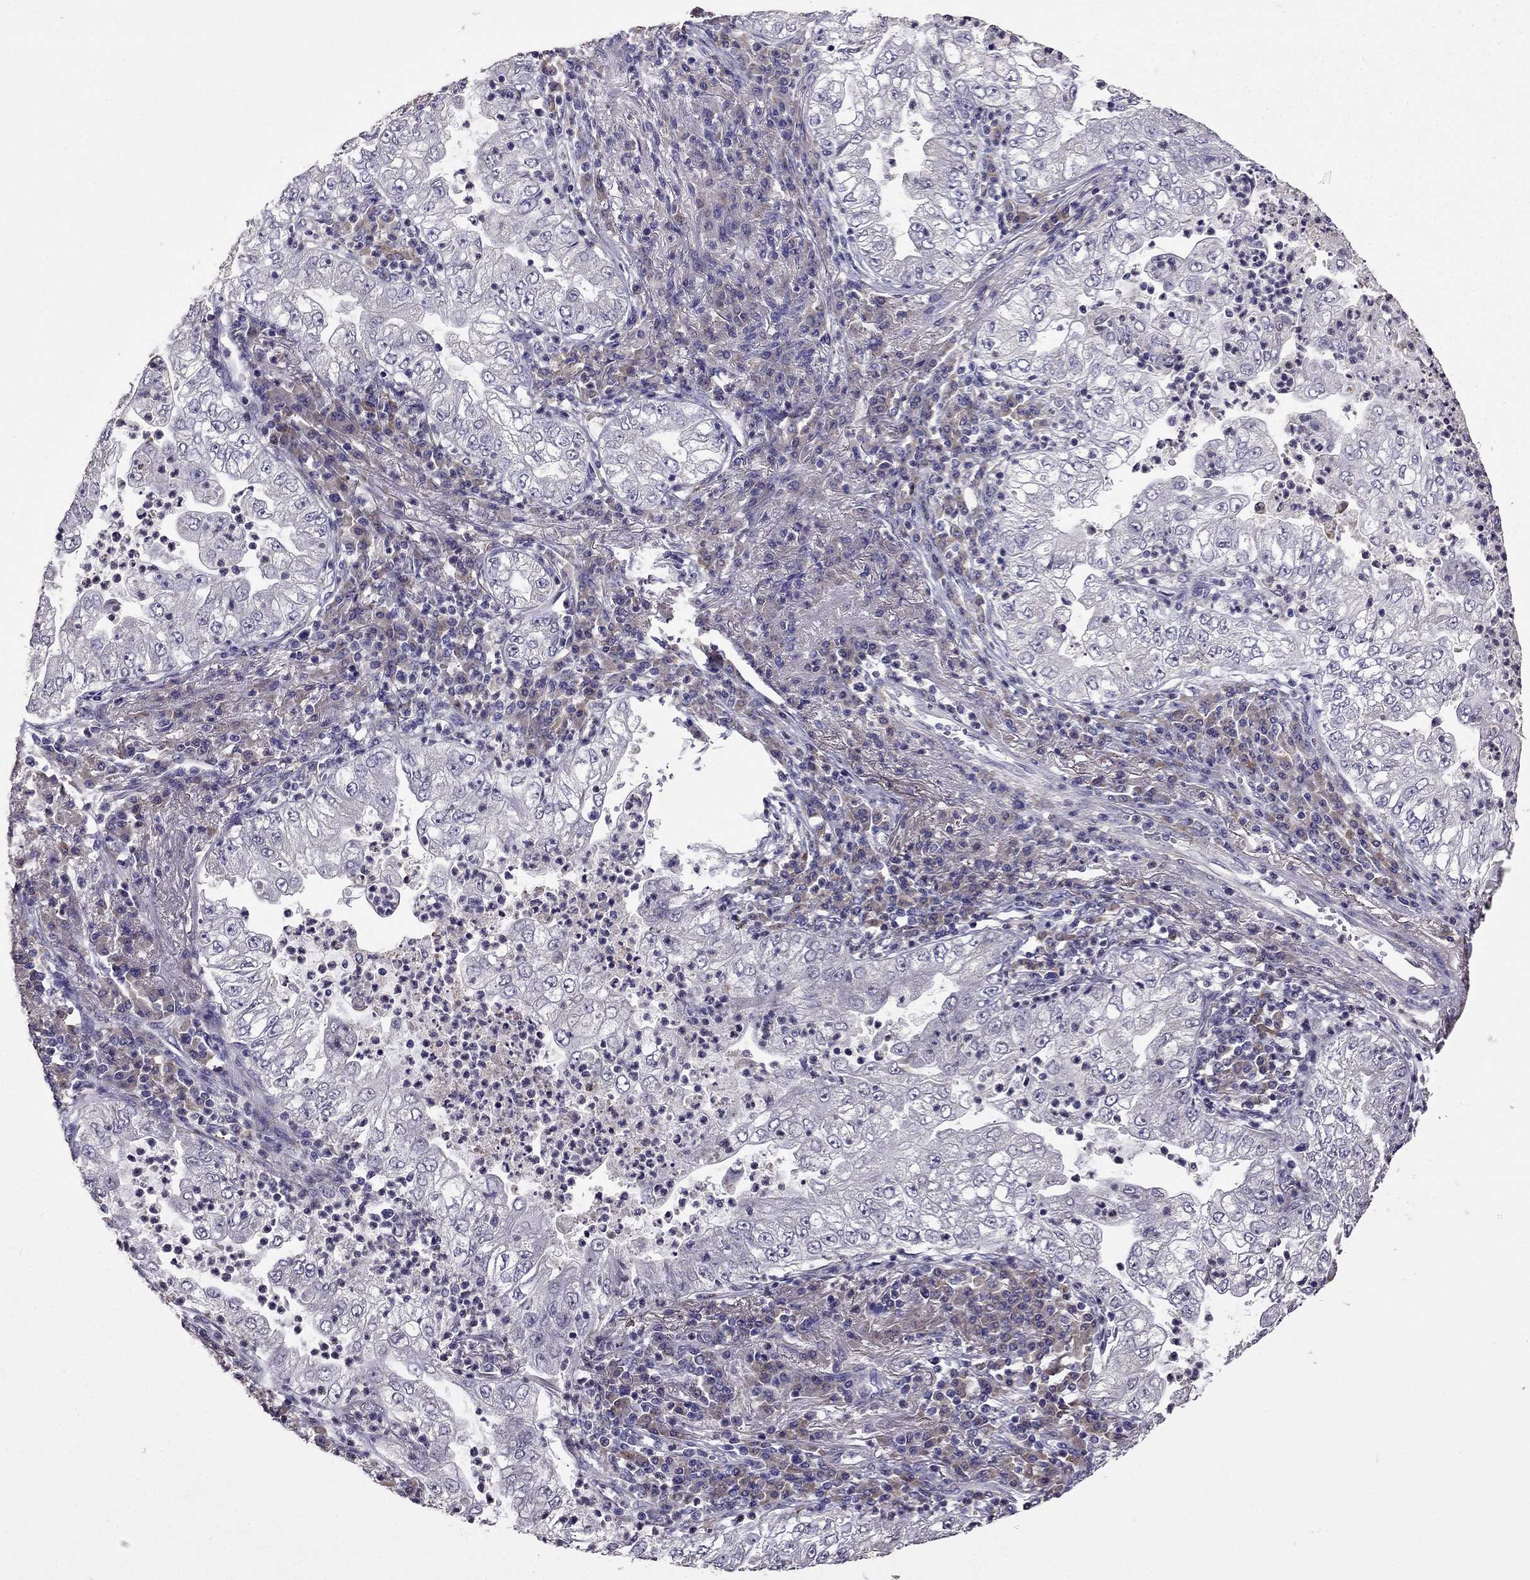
{"staining": {"intensity": "negative", "quantity": "none", "location": "none"}, "tissue": "lung cancer", "cell_type": "Tumor cells", "image_type": "cancer", "snomed": [{"axis": "morphology", "description": "Adenocarcinoma, NOS"}, {"axis": "topography", "description": "Lung"}], "caption": "Lung adenocarcinoma was stained to show a protein in brown. There is no significant positivity in tumor cells.", "gene": "CDH9", "patient": {"sex": "female", "age": 73}}